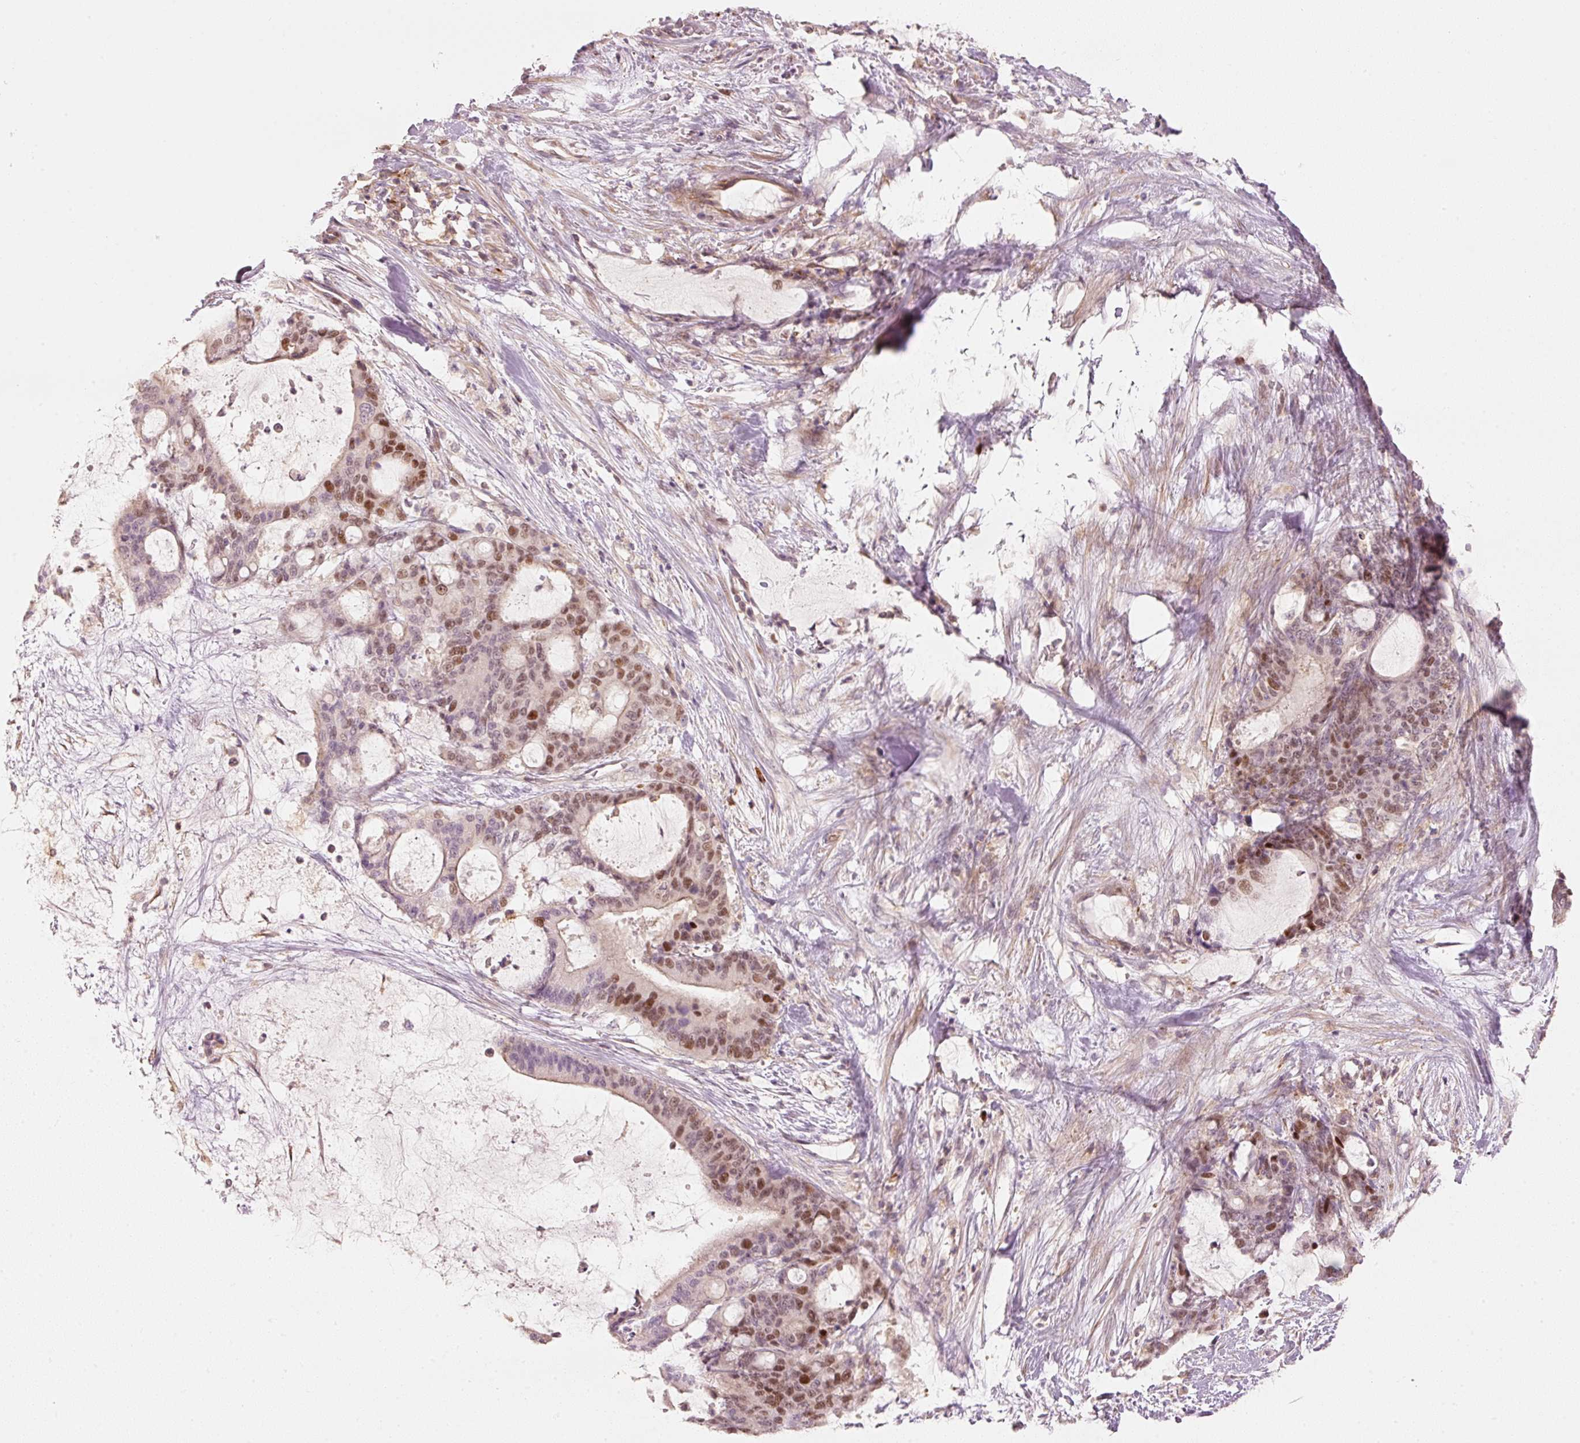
{"staining": {"intensity": "moderate", "quantity": "25%-75%", "location": "nuclear"}, "tissue": "liver cancer", "cell_type": "Tumor cells", "image_type": "cancer", "snomed": [{"axis": "morphology", "description": "Normal tissue, NOS"}, {"axis": "morphology", "description": "Cholangiocarcinoma"}, {"axis": "topography", "description": "Liver"}, {"axis": "topography", "description": "Peripheral nerve tissue"}], "caption": "The immunohistochemical stain shows moderate nuclear positivity in tumor cells of liver cancer tissue.", "gene": "TREX2", "patient": {"sex": "female", "age": 73}}